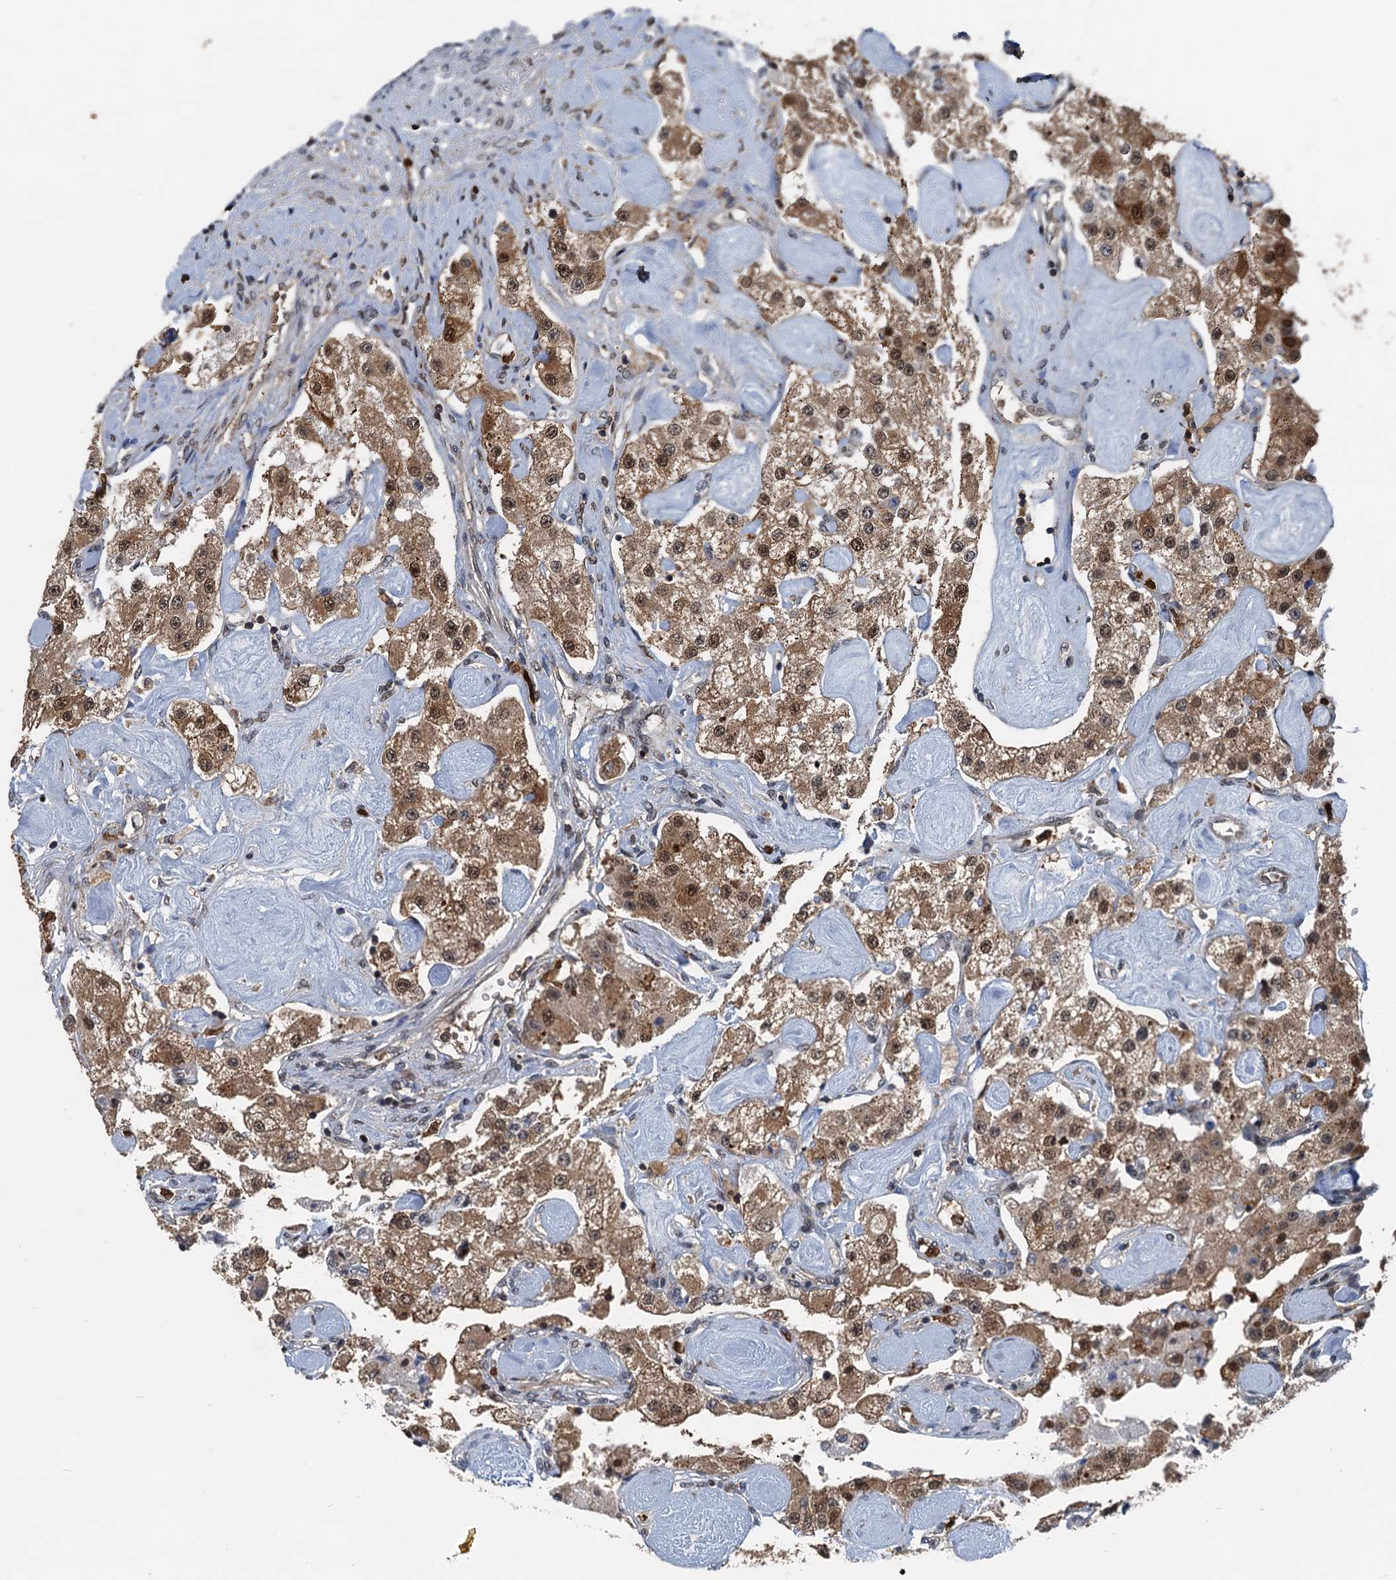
{"staining": {"intensity": "moderate", "quantity": ">75%", "location": "cytoplasmic/membranous,nuclear"}, "tissue": "carcinoid", "cell_type": "Tumor cells", "image_type": "cancer", "snomed": [{"axis": "morphology", "description": "Carcinoid, malignant, NOS"}, {"axis": "topography", "description": "Pancreas"}], "caption": "Tumor cells reveal medium levels of moderate cytoplasmic/membranous and nuclear positivity in approximately >75% of cells in human carcinoid (malignant). Using DAB (3,3'-diaminobenzidine) (brown) and hematoxylin (blue) stains, captured at high magnification using brightfield microscopy.", "gene": "GPI", "patient": {"sex": "male", "age": 41}}